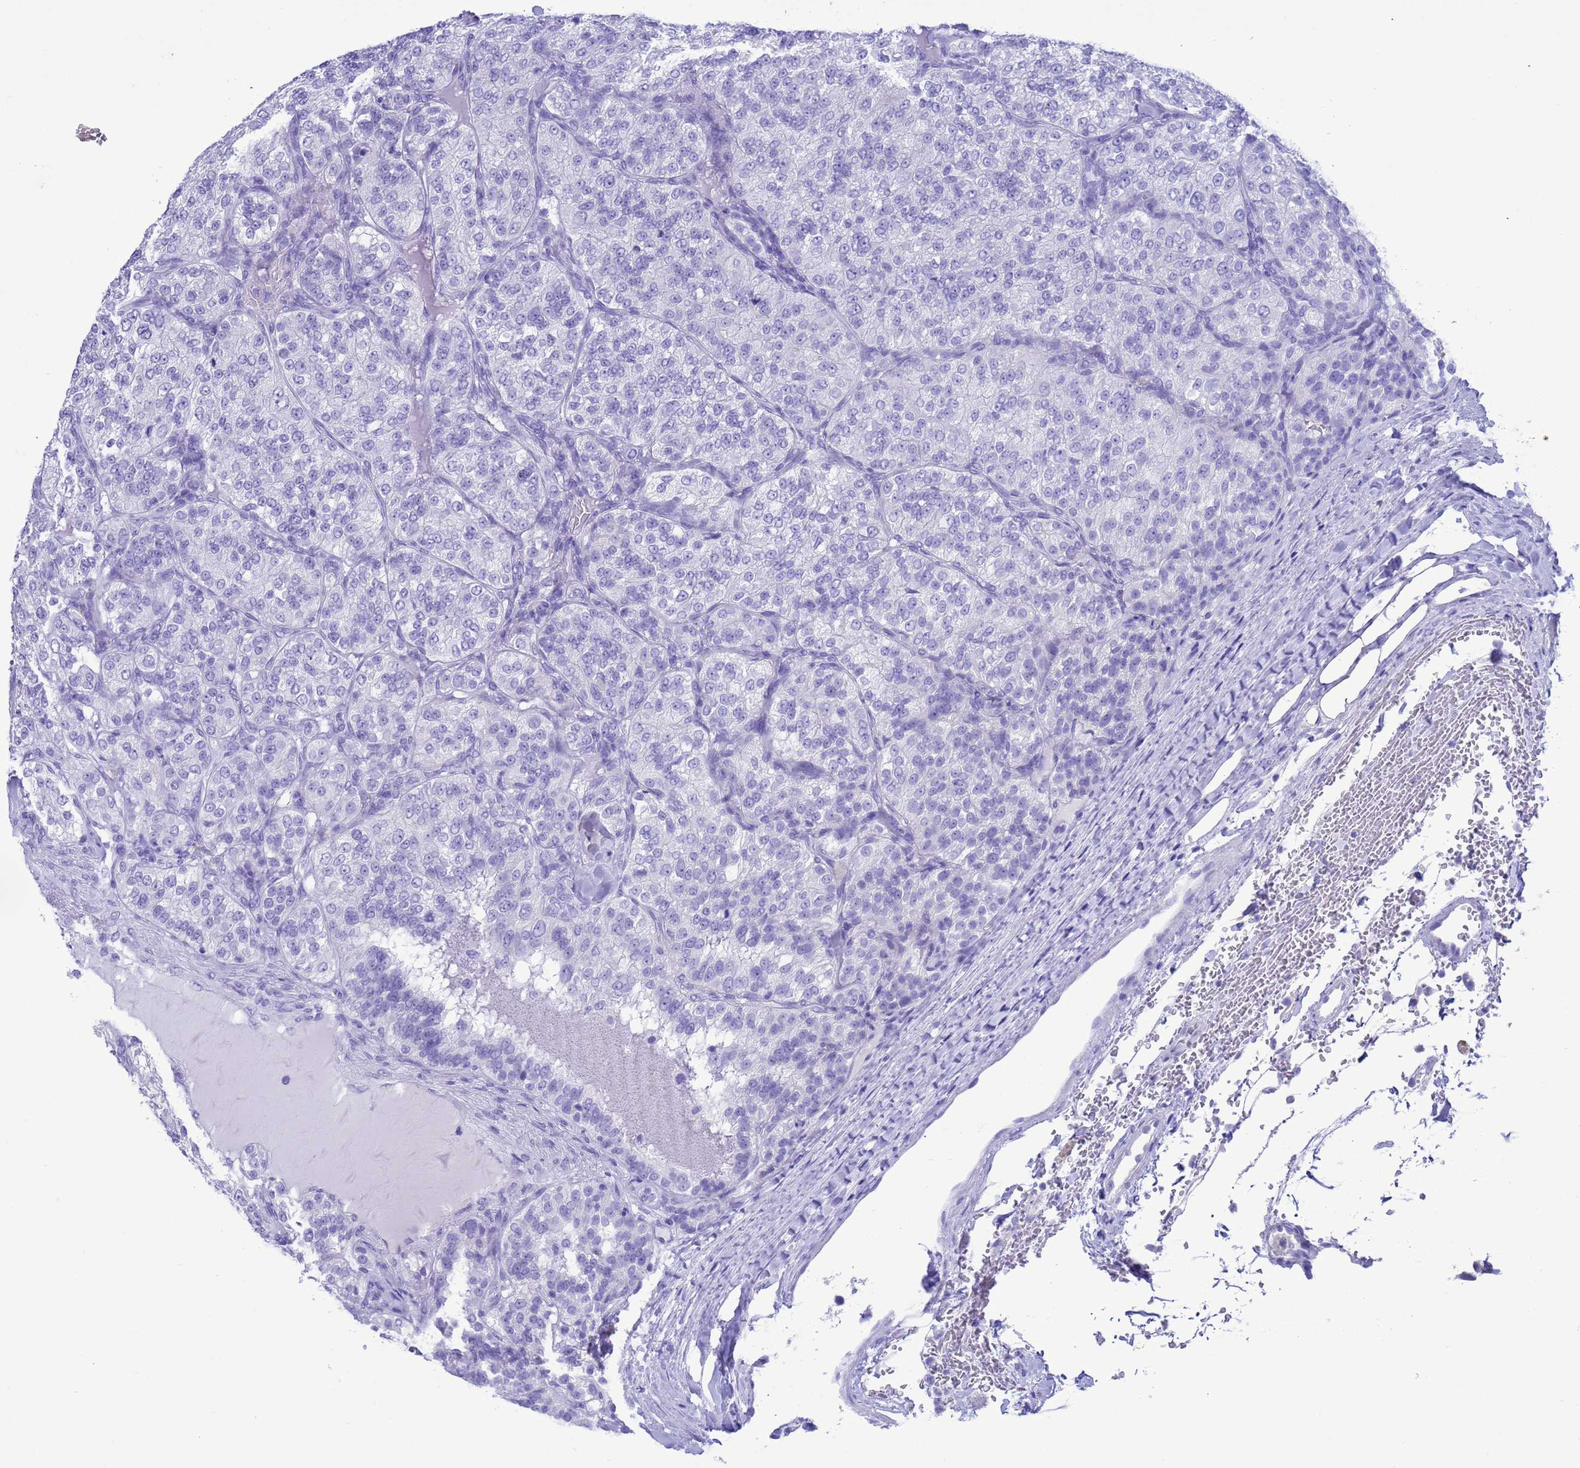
{"staining": {"intensity": "negative", "quantity": "none", "location": "none"}, "tissue": "renal cancer", "cell_type": "Tumor cells", "image_type": "cancer", "snomed": [{"axis": "morphology", "description": "Adenocarcinoma, NOS"}, {"axis": "topography", "description": "Kidney"}], "caption": "IHC of renal cancer shows no expression in tumor cells.", "gene": "GSTM1", "patient": {"sex": "female", "age": 63}}